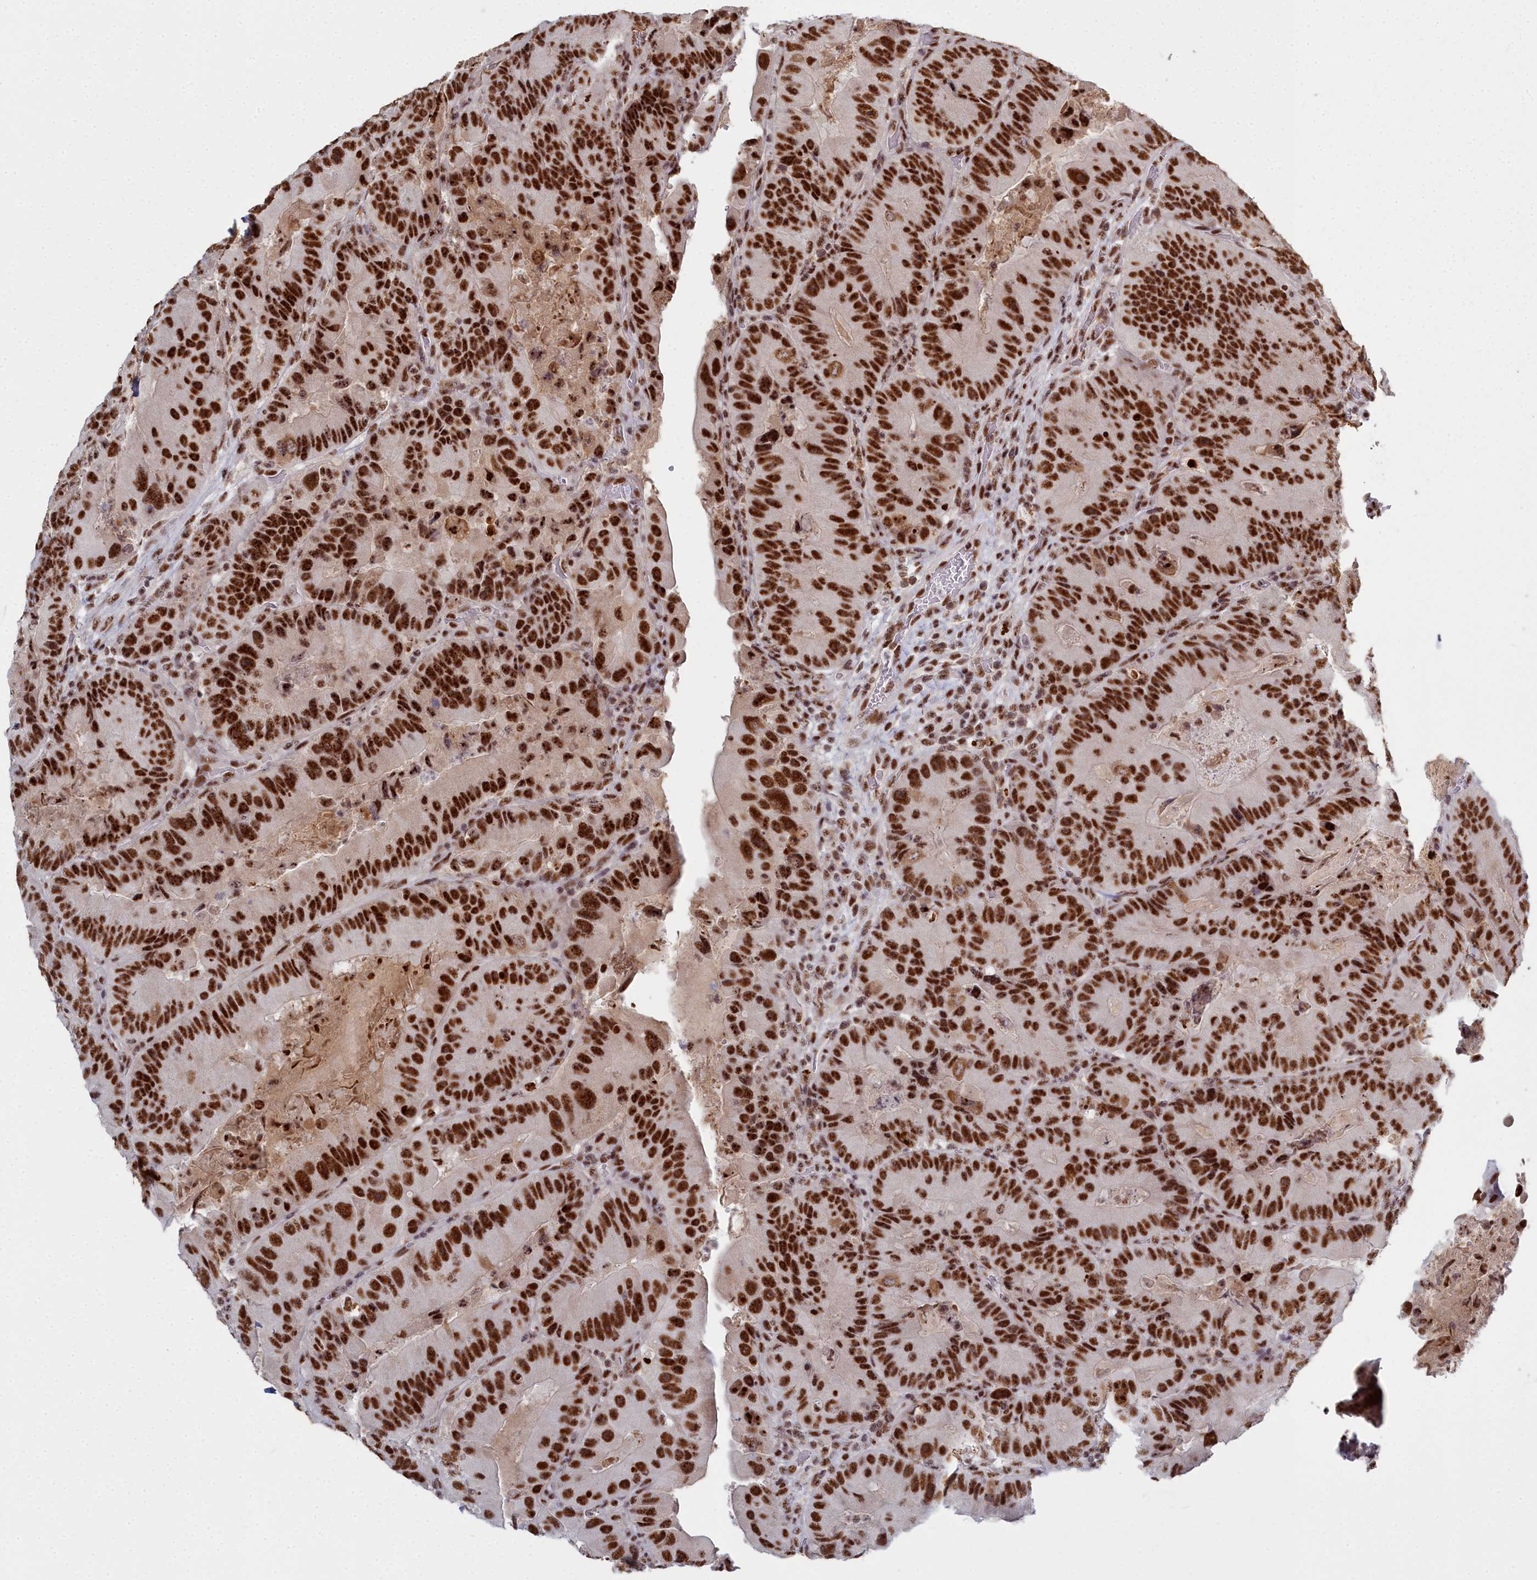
{"staining": {"intensity": "strong", "quantity": ">75%", "location": "nuclear"}, "tissue": "colorectal cancer", "cell_type": "Tumor cells", "image_type": "cancer", "snomed": [{"axis": "morphology", "description": "Adenocarcinoma, NOS"}, {"axis": "topography", "description": "Colon"}], "caption": "The photomicrograph shows immunohistochemical staining of colorectal cancer. There is strong nuclear expression is appreciated in approximately >75% of tumor cells.", "gene": "SF3B3", "patient": {"sex": "female", "age": 86}}